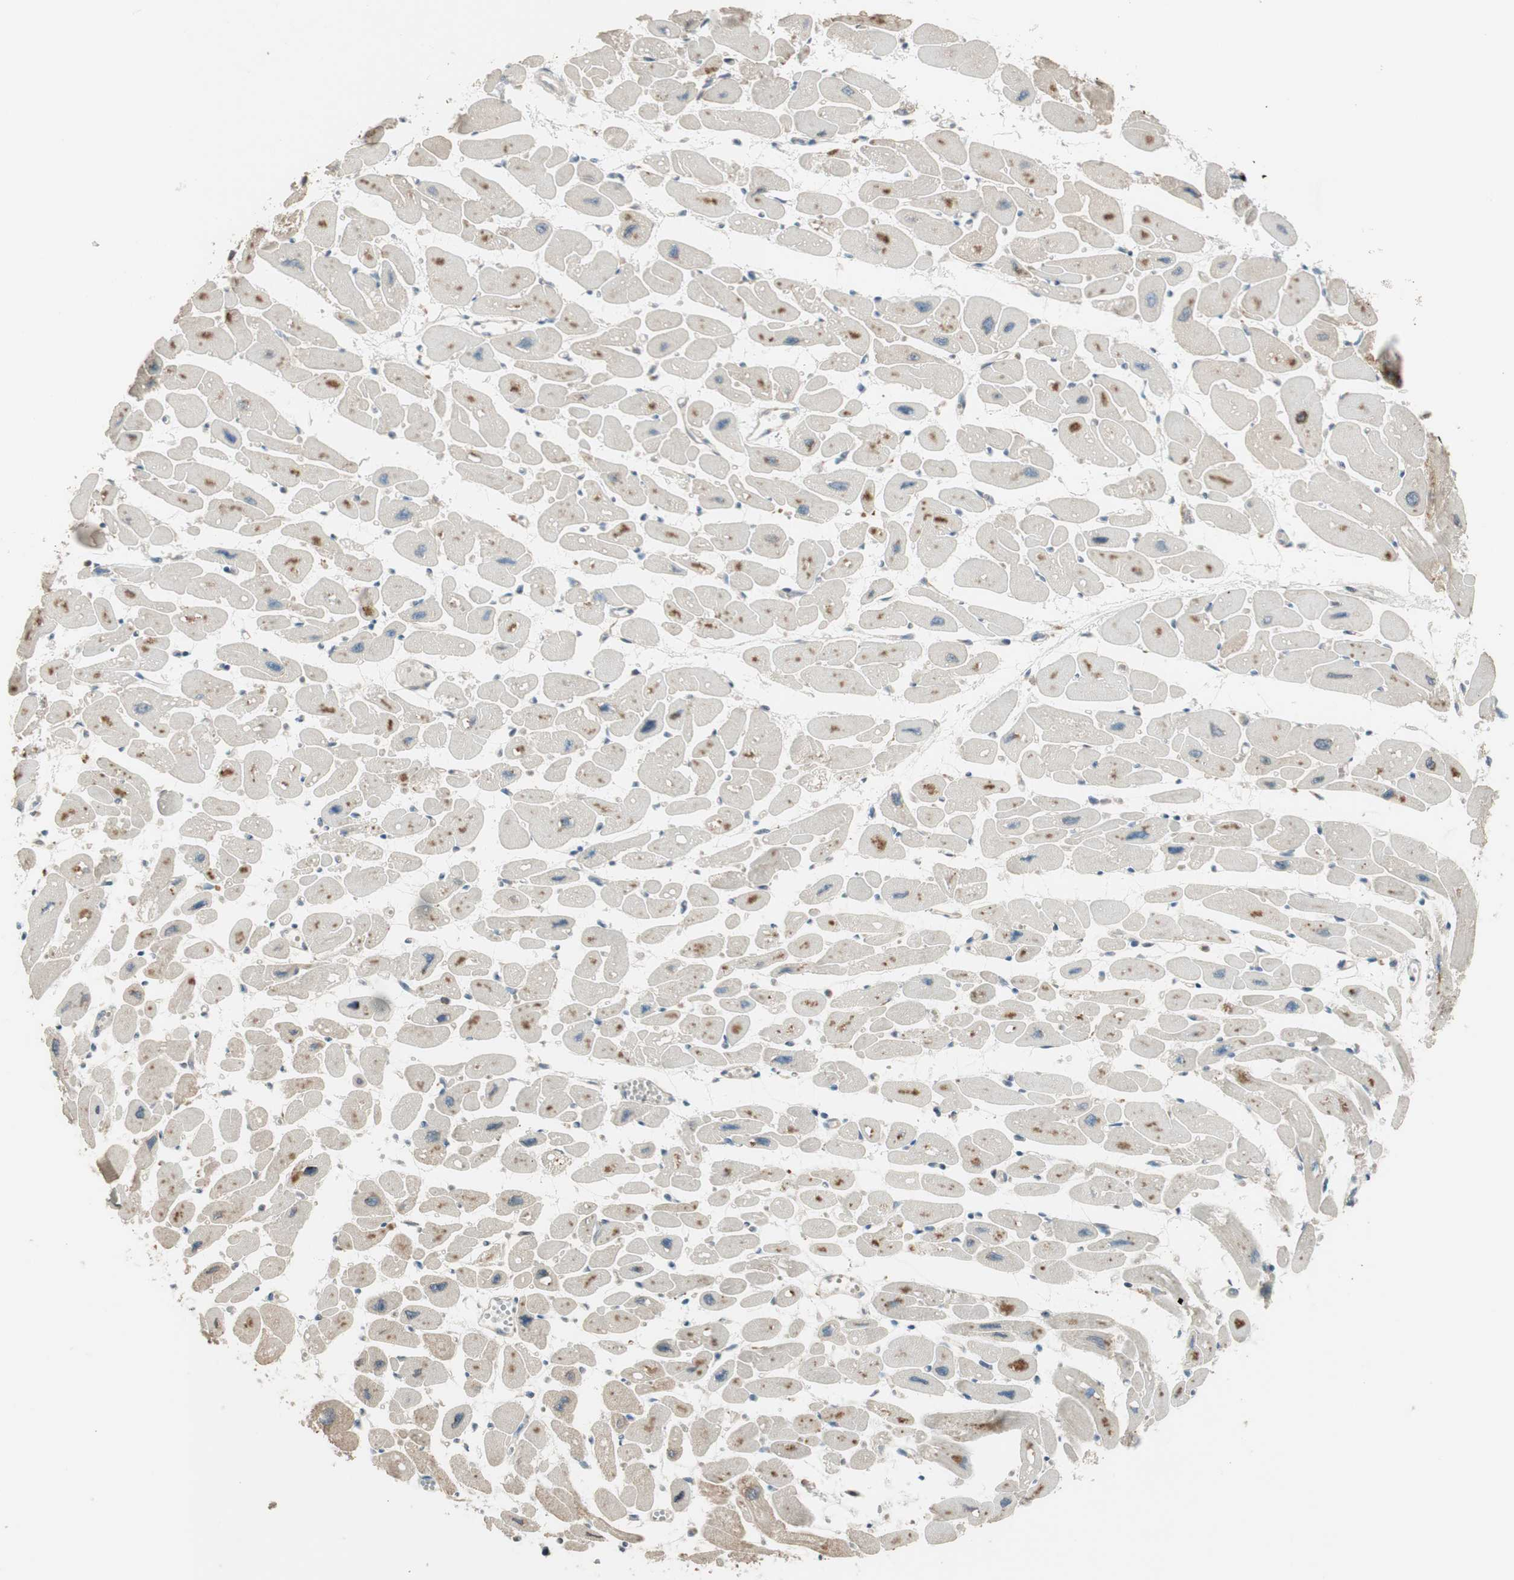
{"staining": {"intensity": "moderate", "quantity": "25%-75%", "location": "cytoplasmic/membranous,nuclear"}, "tissue": "heart muscle", "cell_type": "Cardiomyocytes", "image_type": "normal", "snomed": [{"axis": "morphology", "description": "Normal tissue, NOS"}, {"axis": "topography", "description": "Heart"}], "caption": "The histopathology image displays staining of benign heart muscle, revealing moderate cytoplasmic/membranous,nuclear protein positivity (brown color) within cardiomyocytes. Nuclei are stained in blue.", "gene": "CGRRF1", "patient": {"sex": "female", "age": 54}}